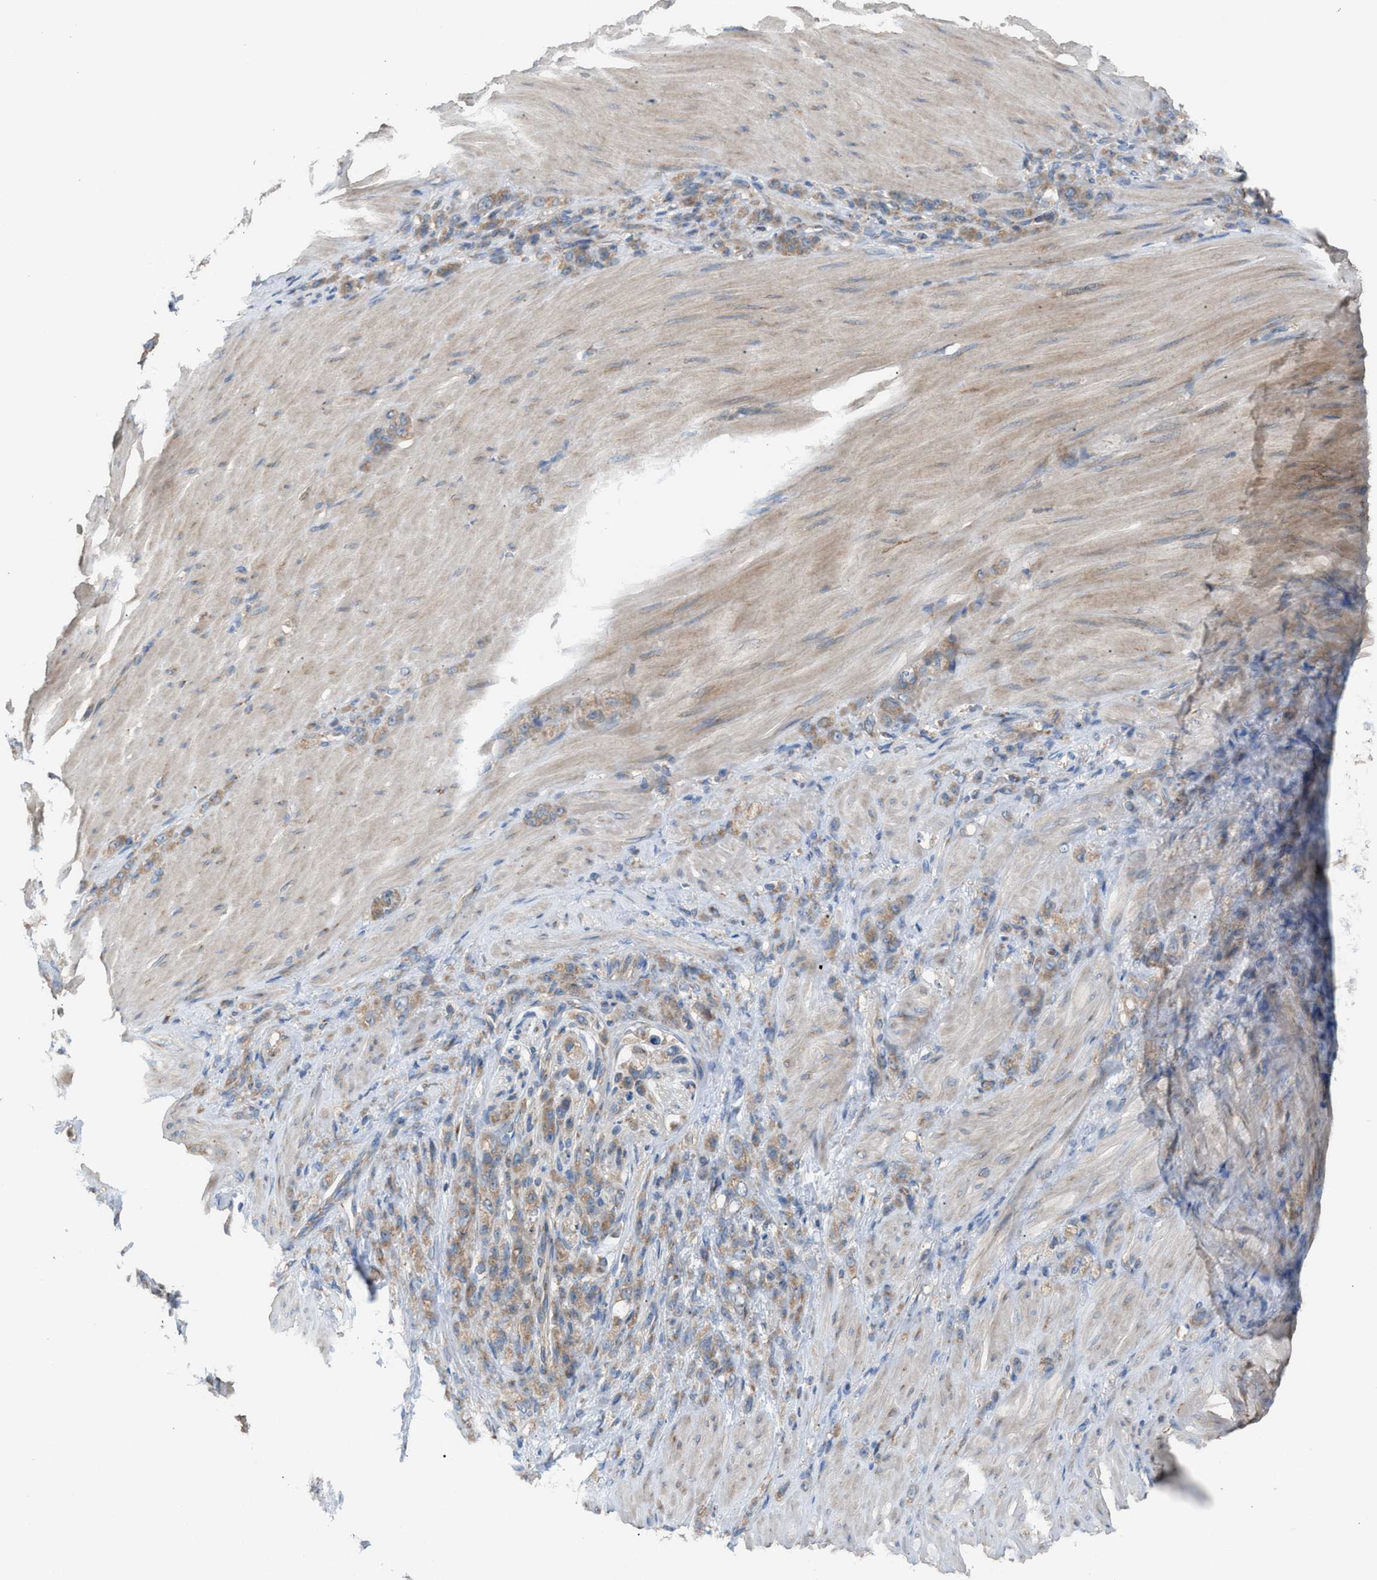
{"staining": {"intensity": "weak", "quantity": ">75%", "location": "cytoplasmic/membranous"}, "tissue": "stomach cancer", "cell_type": "Tumor cells", "image_type": "cancer", "snomed": [{"axis": "morphology", "description": "Normal tissue, NOS"}, {"axis": "morphology", "description": "Adenocarcinoma, NOS"}, {"axis": "topography", "description": "Stomach"}], "caption": "A brown stain highlights weak cytoplasmic/membranous positivity of a protein in human stomach cancer tumor cells.", "gene": "TPK1", "patient": {"sex": "male", "age": 82}}